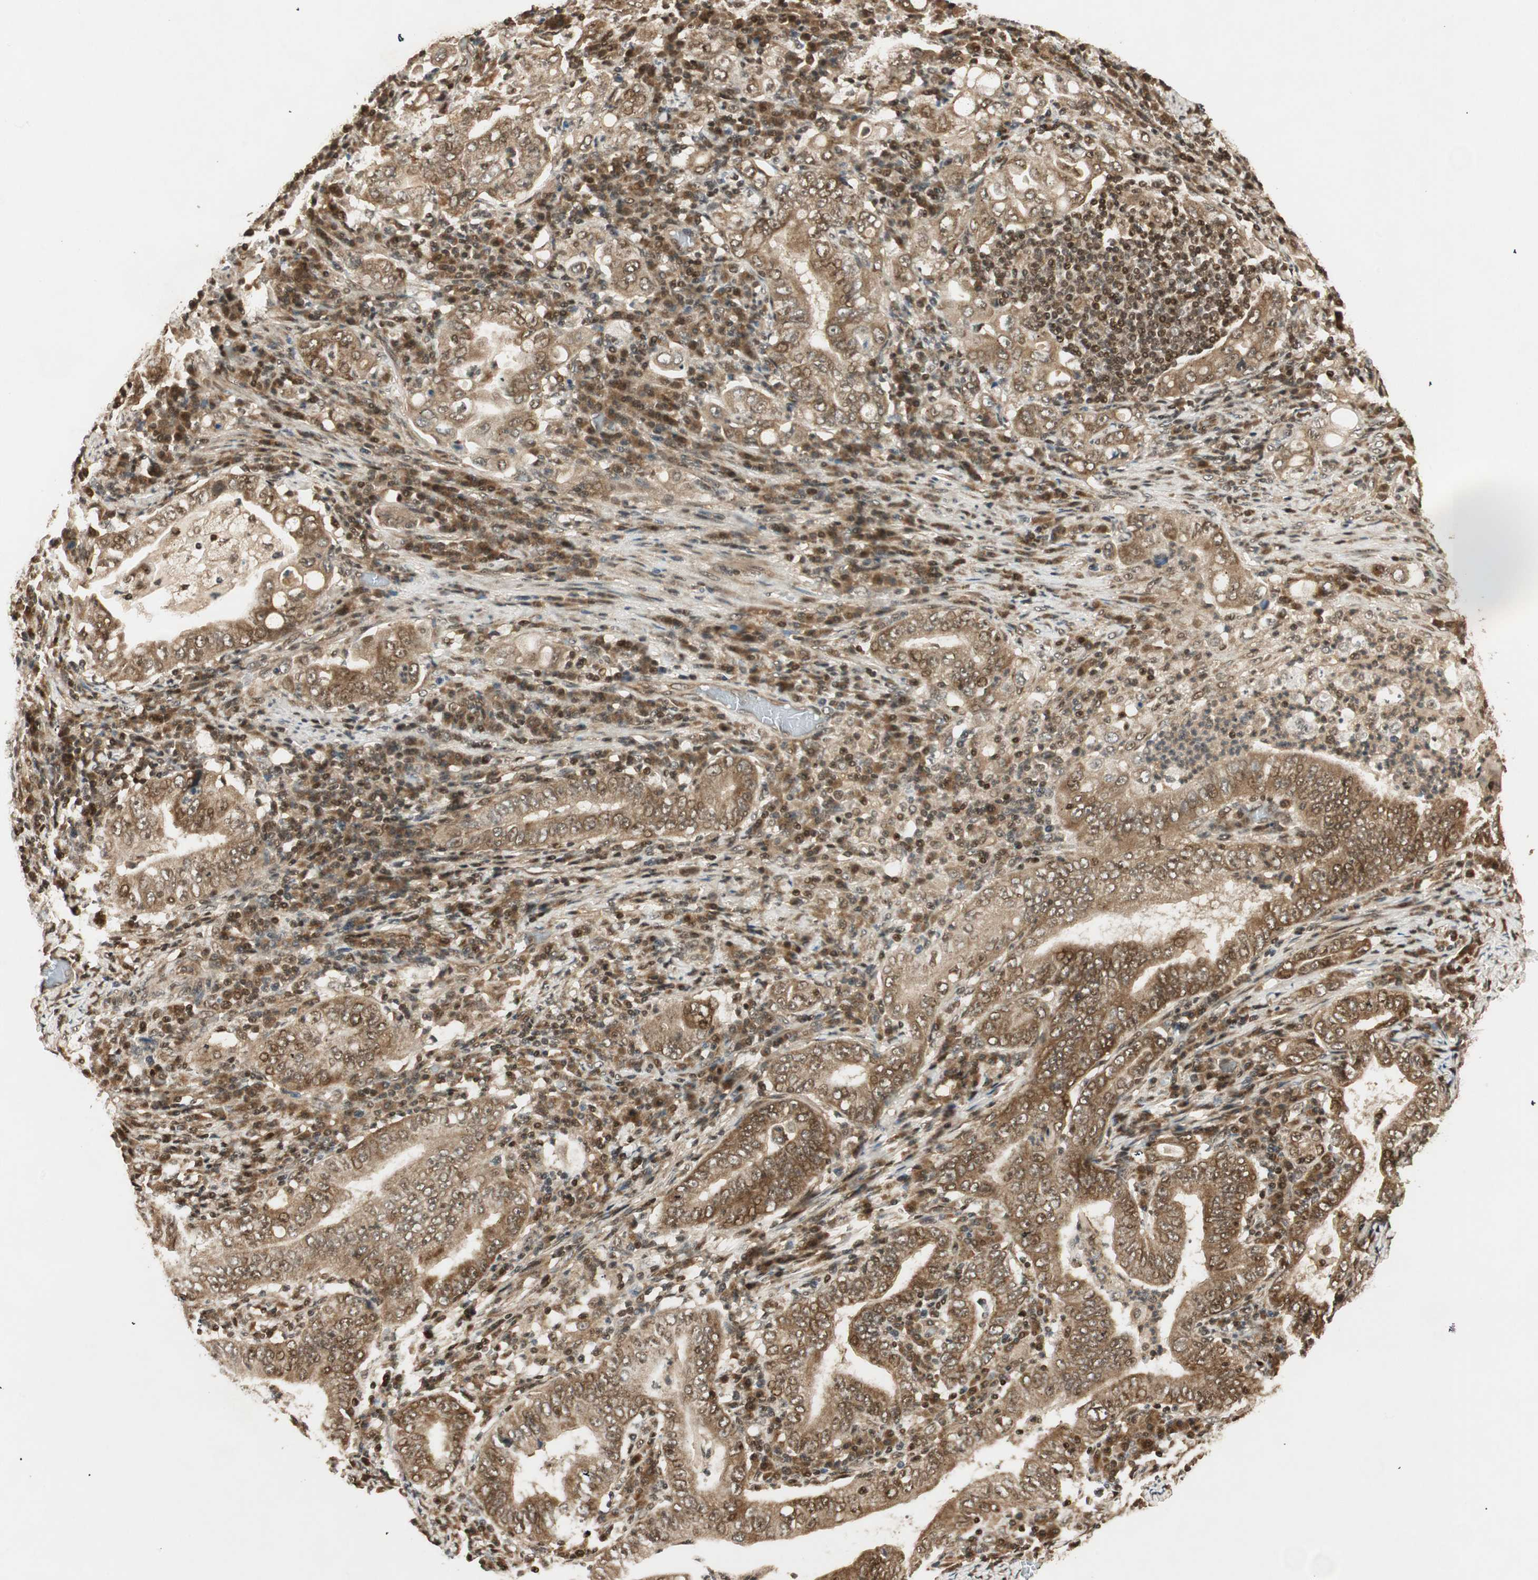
{"staining": {"intensity": "moderate", "quantity": ">75%", "location": "cytoplasmic/membranous,nuclear"}, "tissue": "stomach cancer", "cell_type": "Tumor cells", "image_type": "cancer", "snomed": [{"axis": "morphology", "description": "Normal tissue, NOS"}, {"axis": "morphology", "description": "Adenocarcinoma, NOS"}, {"axis": "topography", "description": "Esophagus"}, {"axis": "topography", "description": "Stomach, upper"}, {"axis": "topography", "description": "Peripheral nerve tissue"}], "caption": "DAB immunohistochemical staining of stomach adenocarcinoma displays moderate cytoplasmic/membranous and nuclear protein positivity in about >75% of tumor cells.", "gene": "RPA3", "patient": {"sex": "male", "age": 62}}